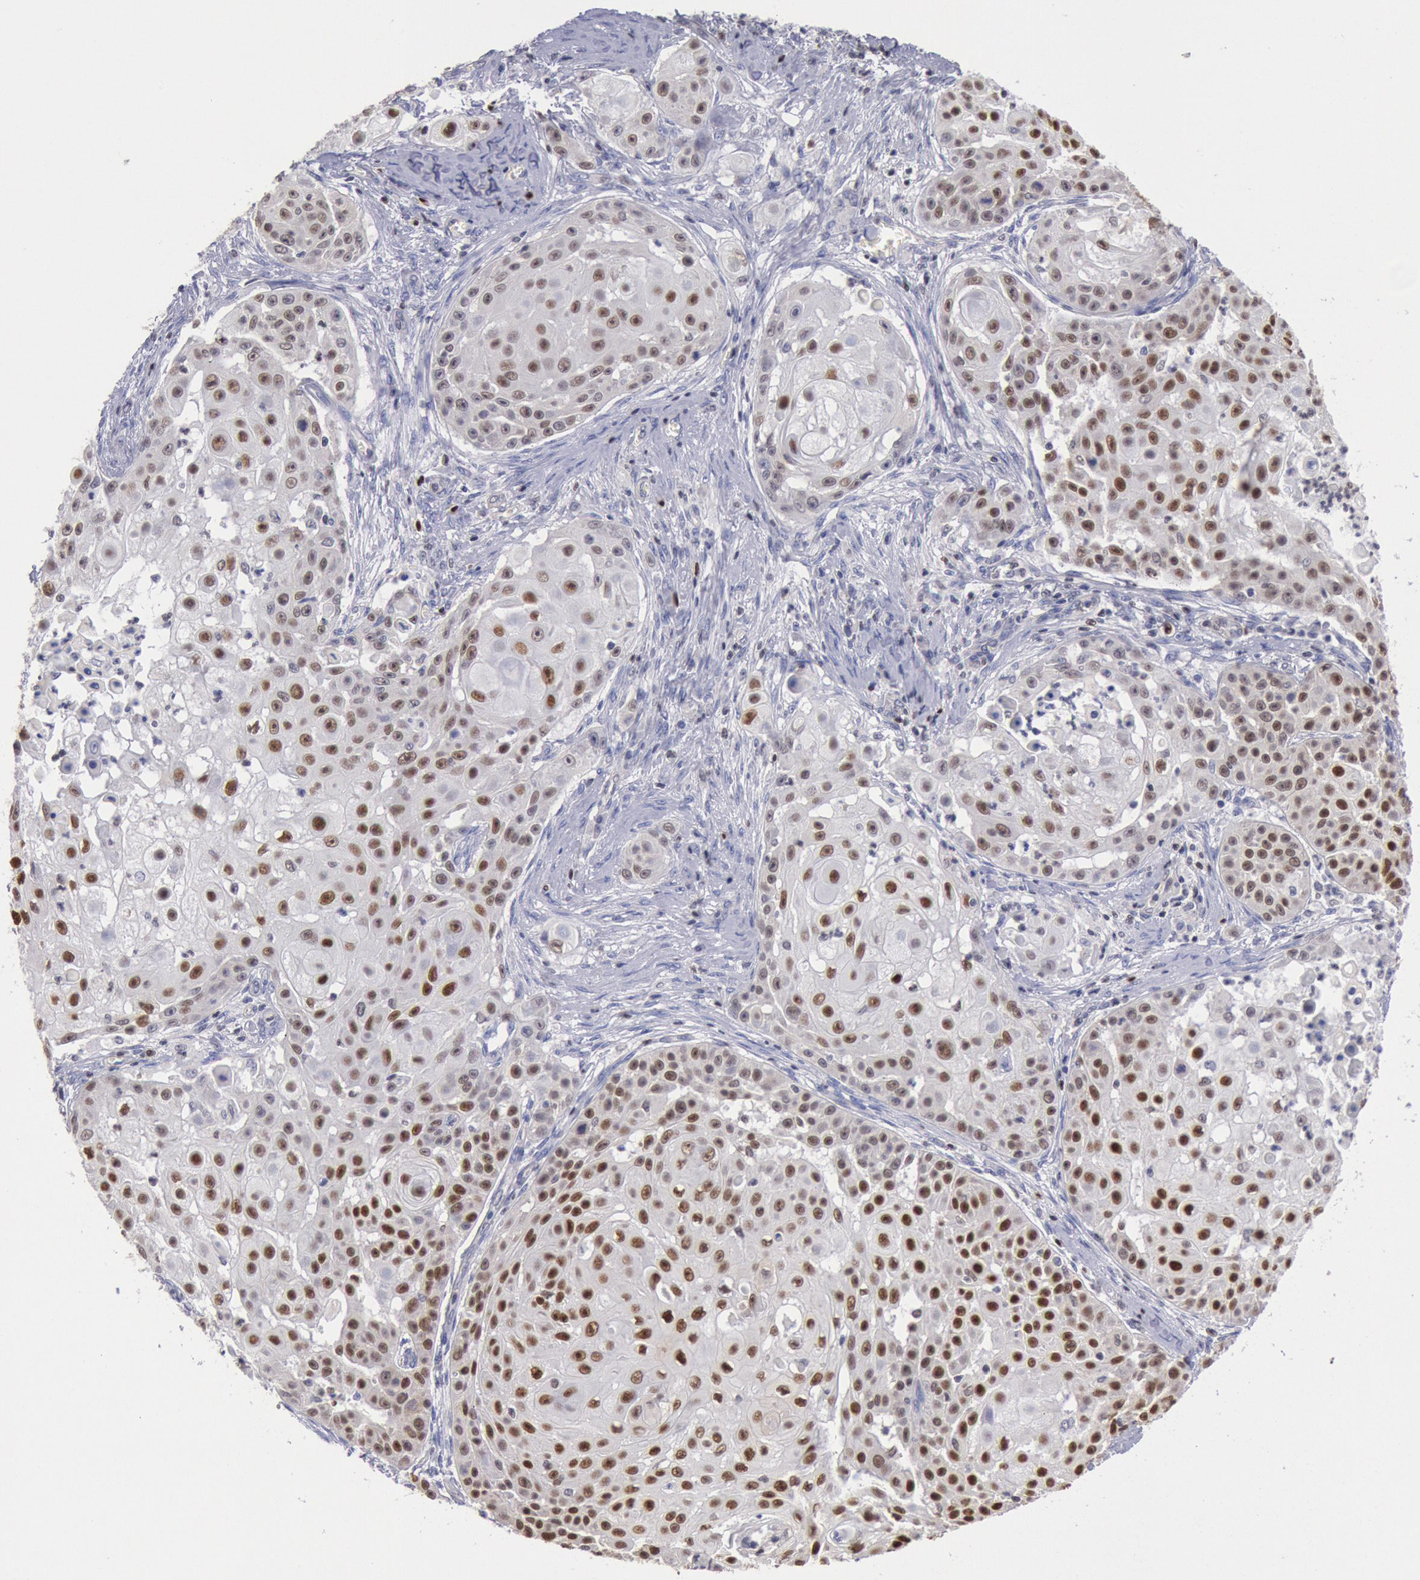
{"staining": {"intensity": "strong", "quantity": ">75%", "location": "nuclear"}, "tissue": "skin cancer", "cell_type": "Tumor cells", "image_type": "cancer", "snomed": [{"axis": "morphology", "description": "Squamous cell carcinoma, NOS"}, {"axis": "topography", "description": "Skin"}], "caption": "The histopathology image exhibits a brown stain indicating the presence of a protein in the nuclear of tumor cells in skin cancer.", "gene": "RPS6KA5", "patient": {"sex": "female", "age": 57}}